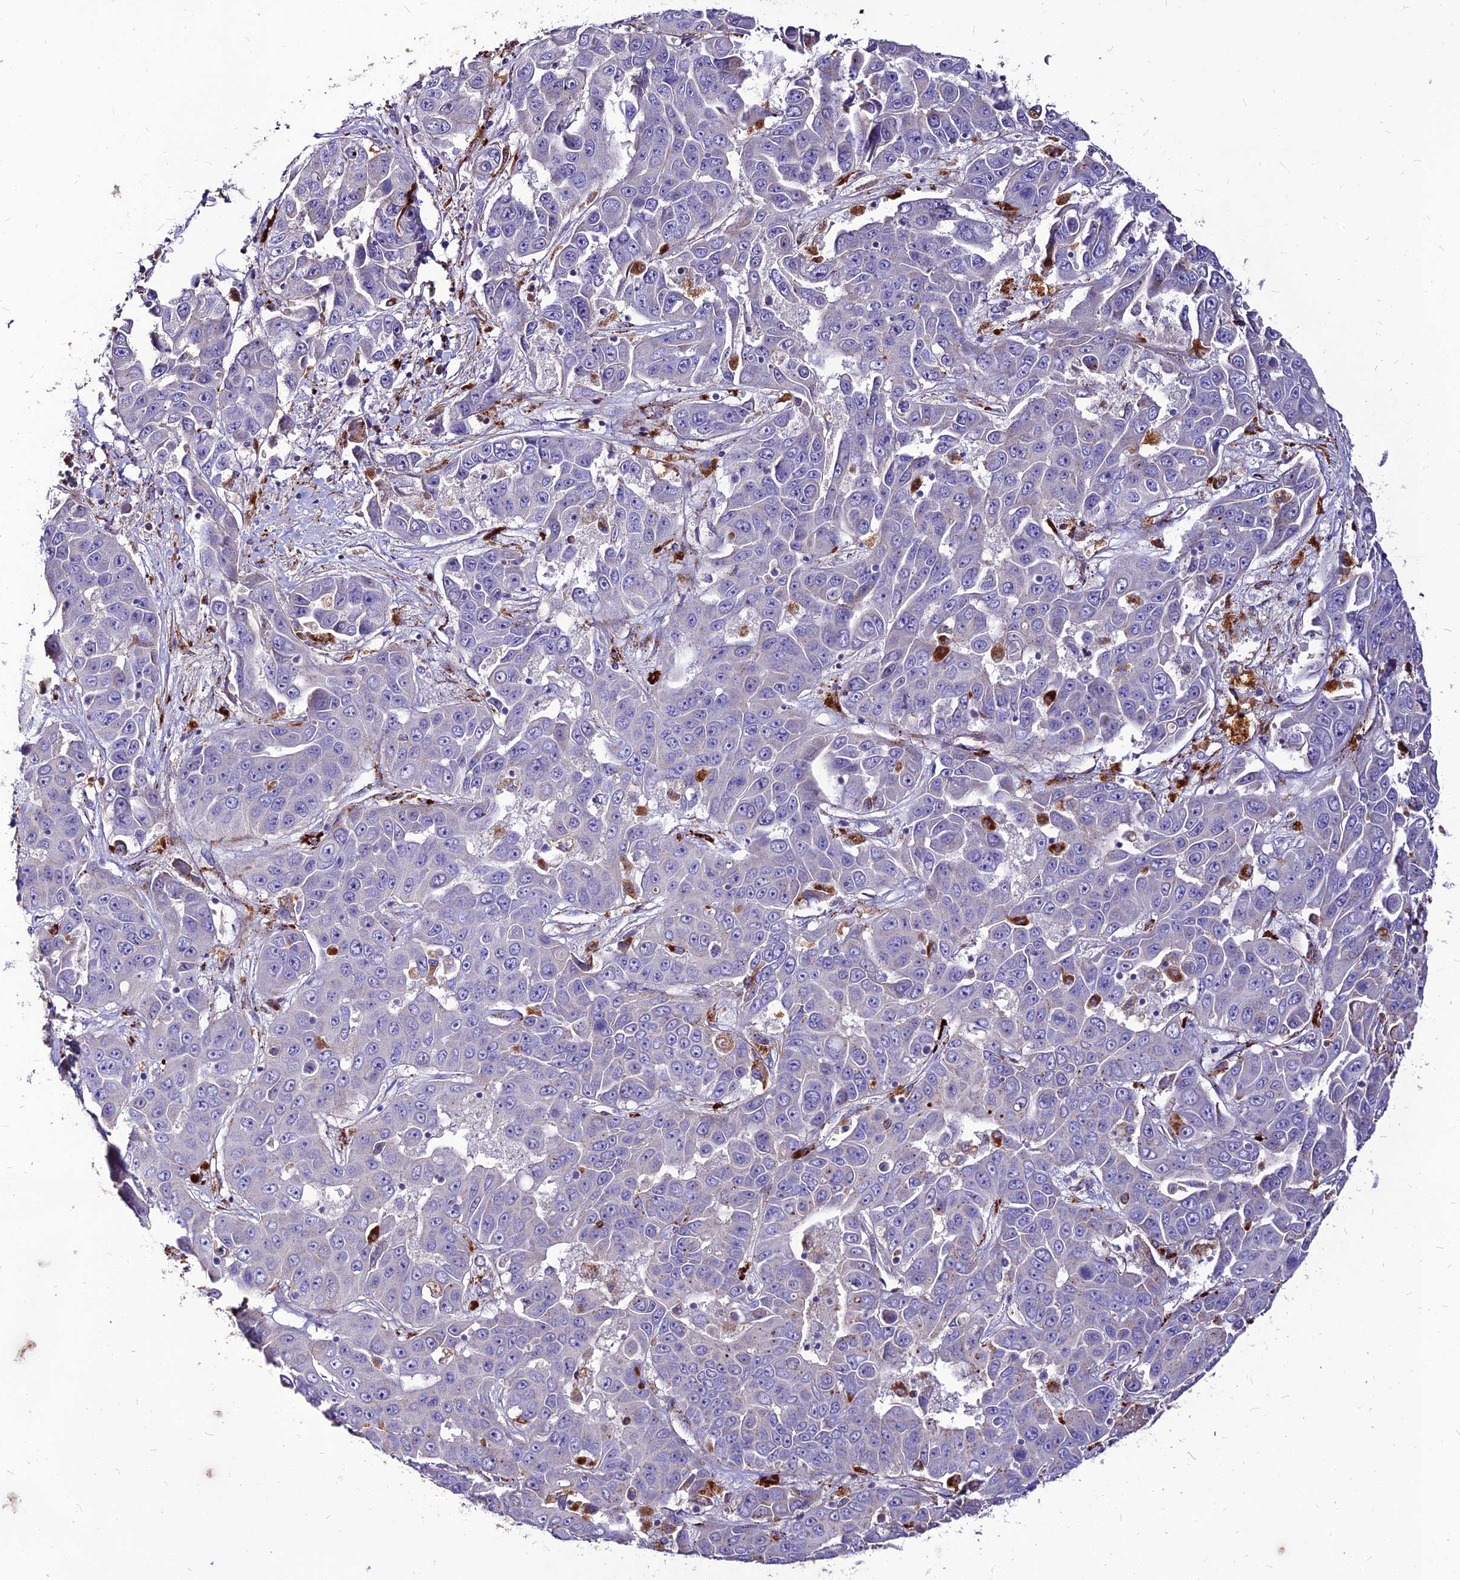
{"staining": {"intensity": "negative", "quantity": "none", "location": "none"}, "tissue": "liver cancer", "cell_type": "Tumor cells", "image_type": "cancer", "snomed": [{"axis": "morphology", "description": "Cholangiocarcinoma"}, {"axis": "topography", "description": "Liver"}], "caption": "Human cholangiocarcinoma (liver) stained for a protein using immunohistochemistry (IHC) displays no staining in tumor cells.", "gene": "RIMOC1", "patient": {"sex": "female", "age": 52}}